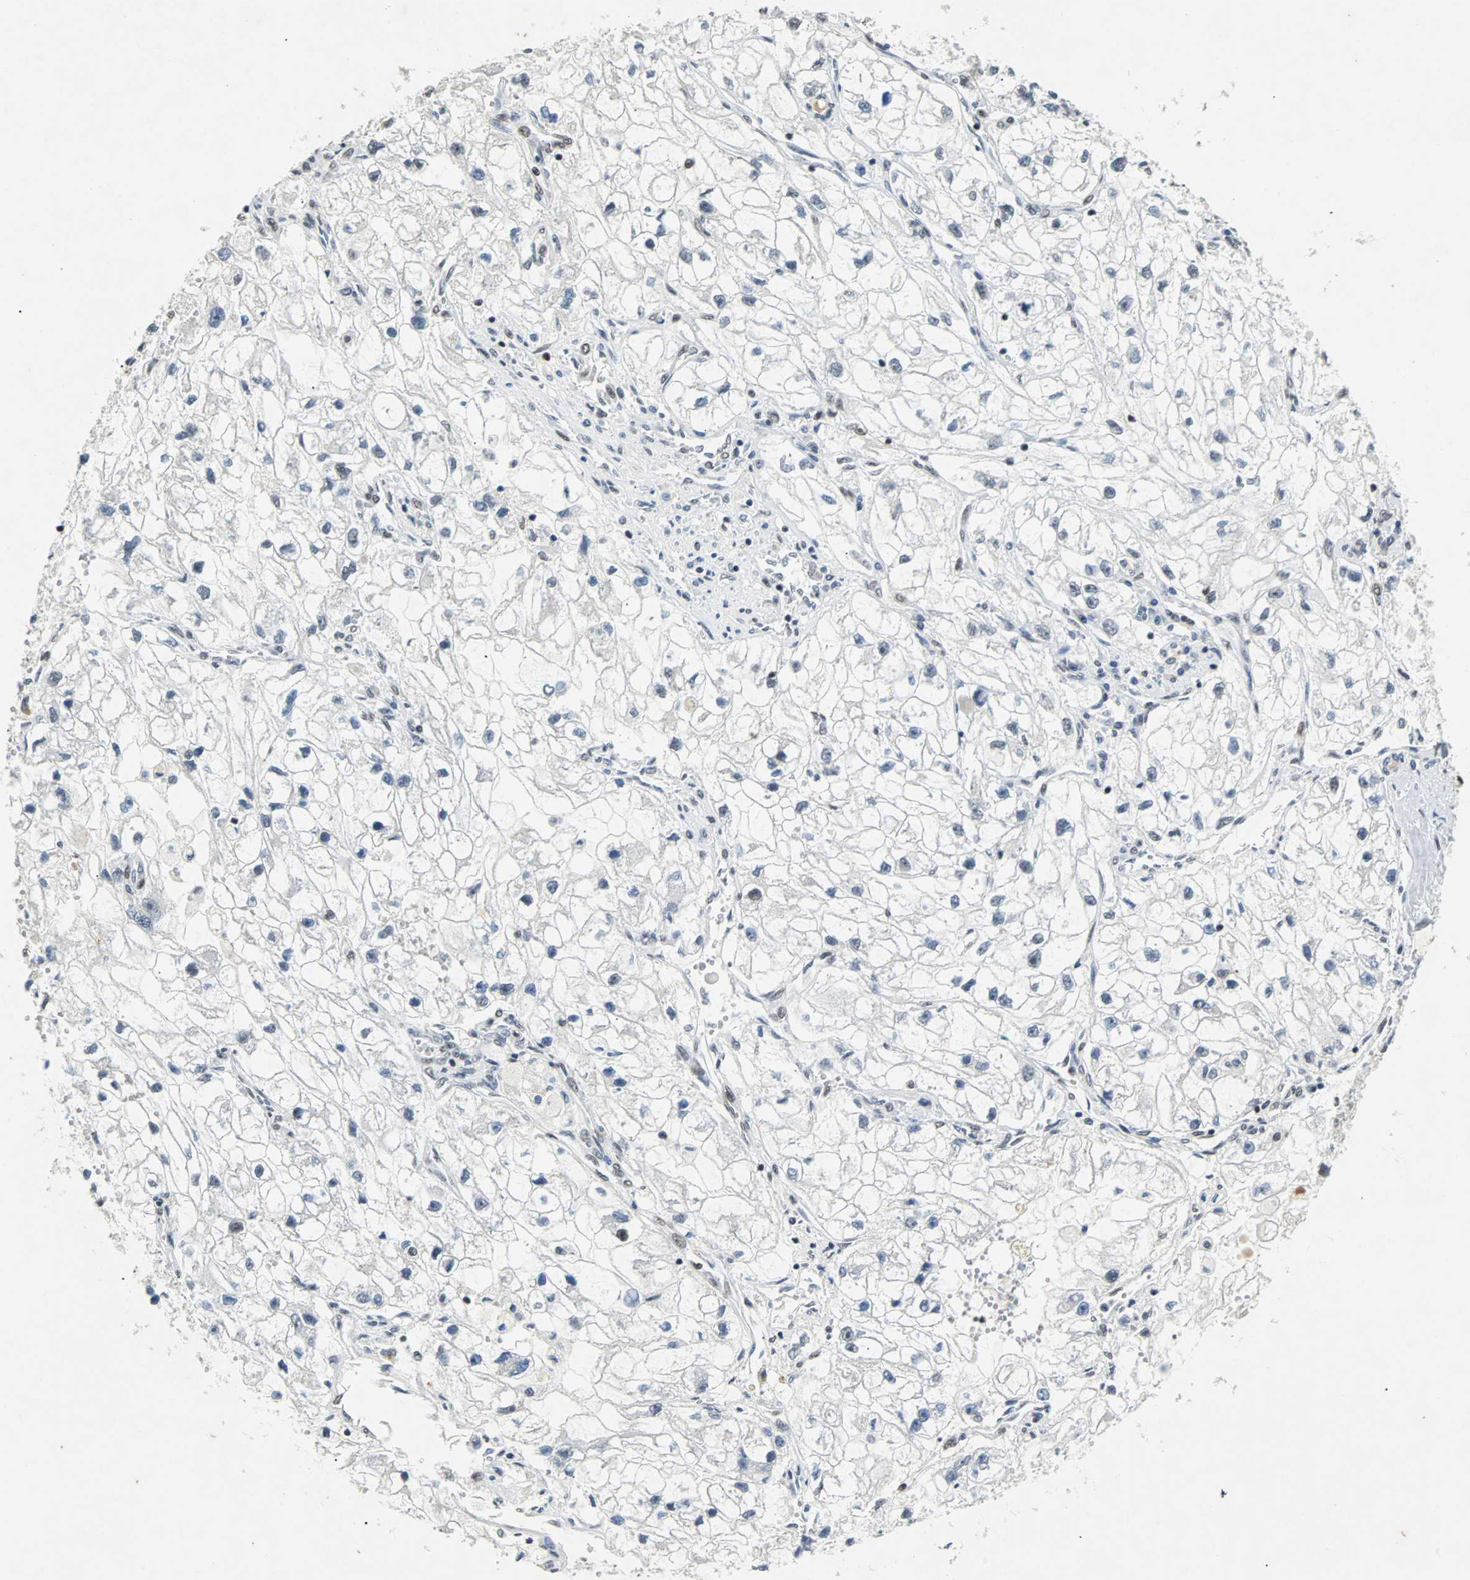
{"staining": {"intensity": "weak", "quantity": "25%-75%", "location": "nuclear"}, "tissue": "renal cancer", "cell_type": "Tumor cells", "image_type": "cancer", "snomed": [{"axis": "morphology", "description": "Adenocarcinoma, NOS"}, {"axis": "topography", "description": "Kidney"}], "caption": "Adenocarcinoma (renal) stained with a brown dye exhibits weak nuclear positive positivity in approximately 25%-75% of tumor cells.", "gene": "GATAD2A", "patient": {"sex": "female", "age": 70}}